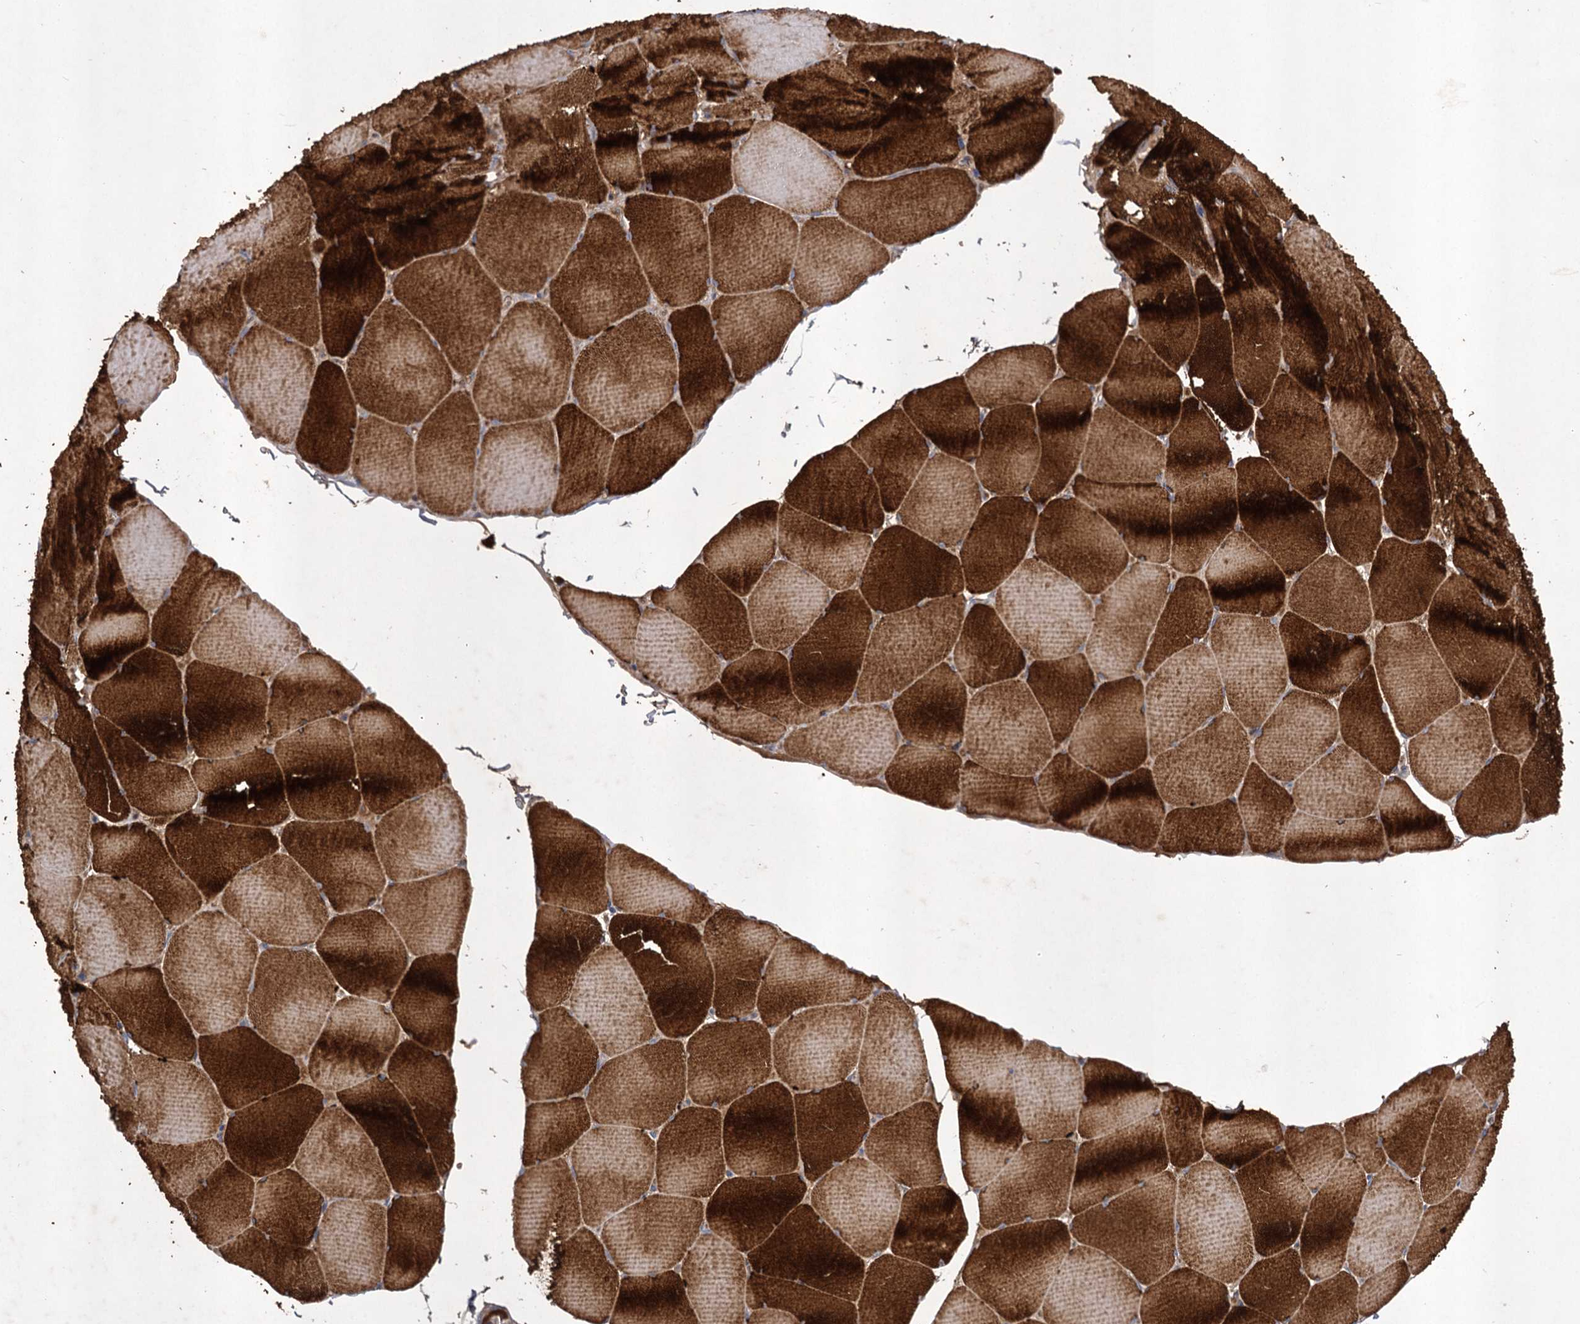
{"staining": {"intensity": "strong", "quantity": ">75%", "location": "cytoplasmic/membranous"}, "tissue": "skeletal muscle", "cell_type": "Myocytes", "image_type": "normal", "snomed": [{"axis": "morphology", "description": "Normal tissue, NOS"}, {"axis": "topography", "description": "Skeletal muscle"}, {"axis": "topography", "description": "Head-Neck"}], "caption": "Myocytes display high levels of strong cytoplasmic/membranous staining in approximately >75% of cells in benign skeletal muscle. Nuclei are stained in blue.", "gene": "USP50", "patient": {"sex": "male", "age": 66}}